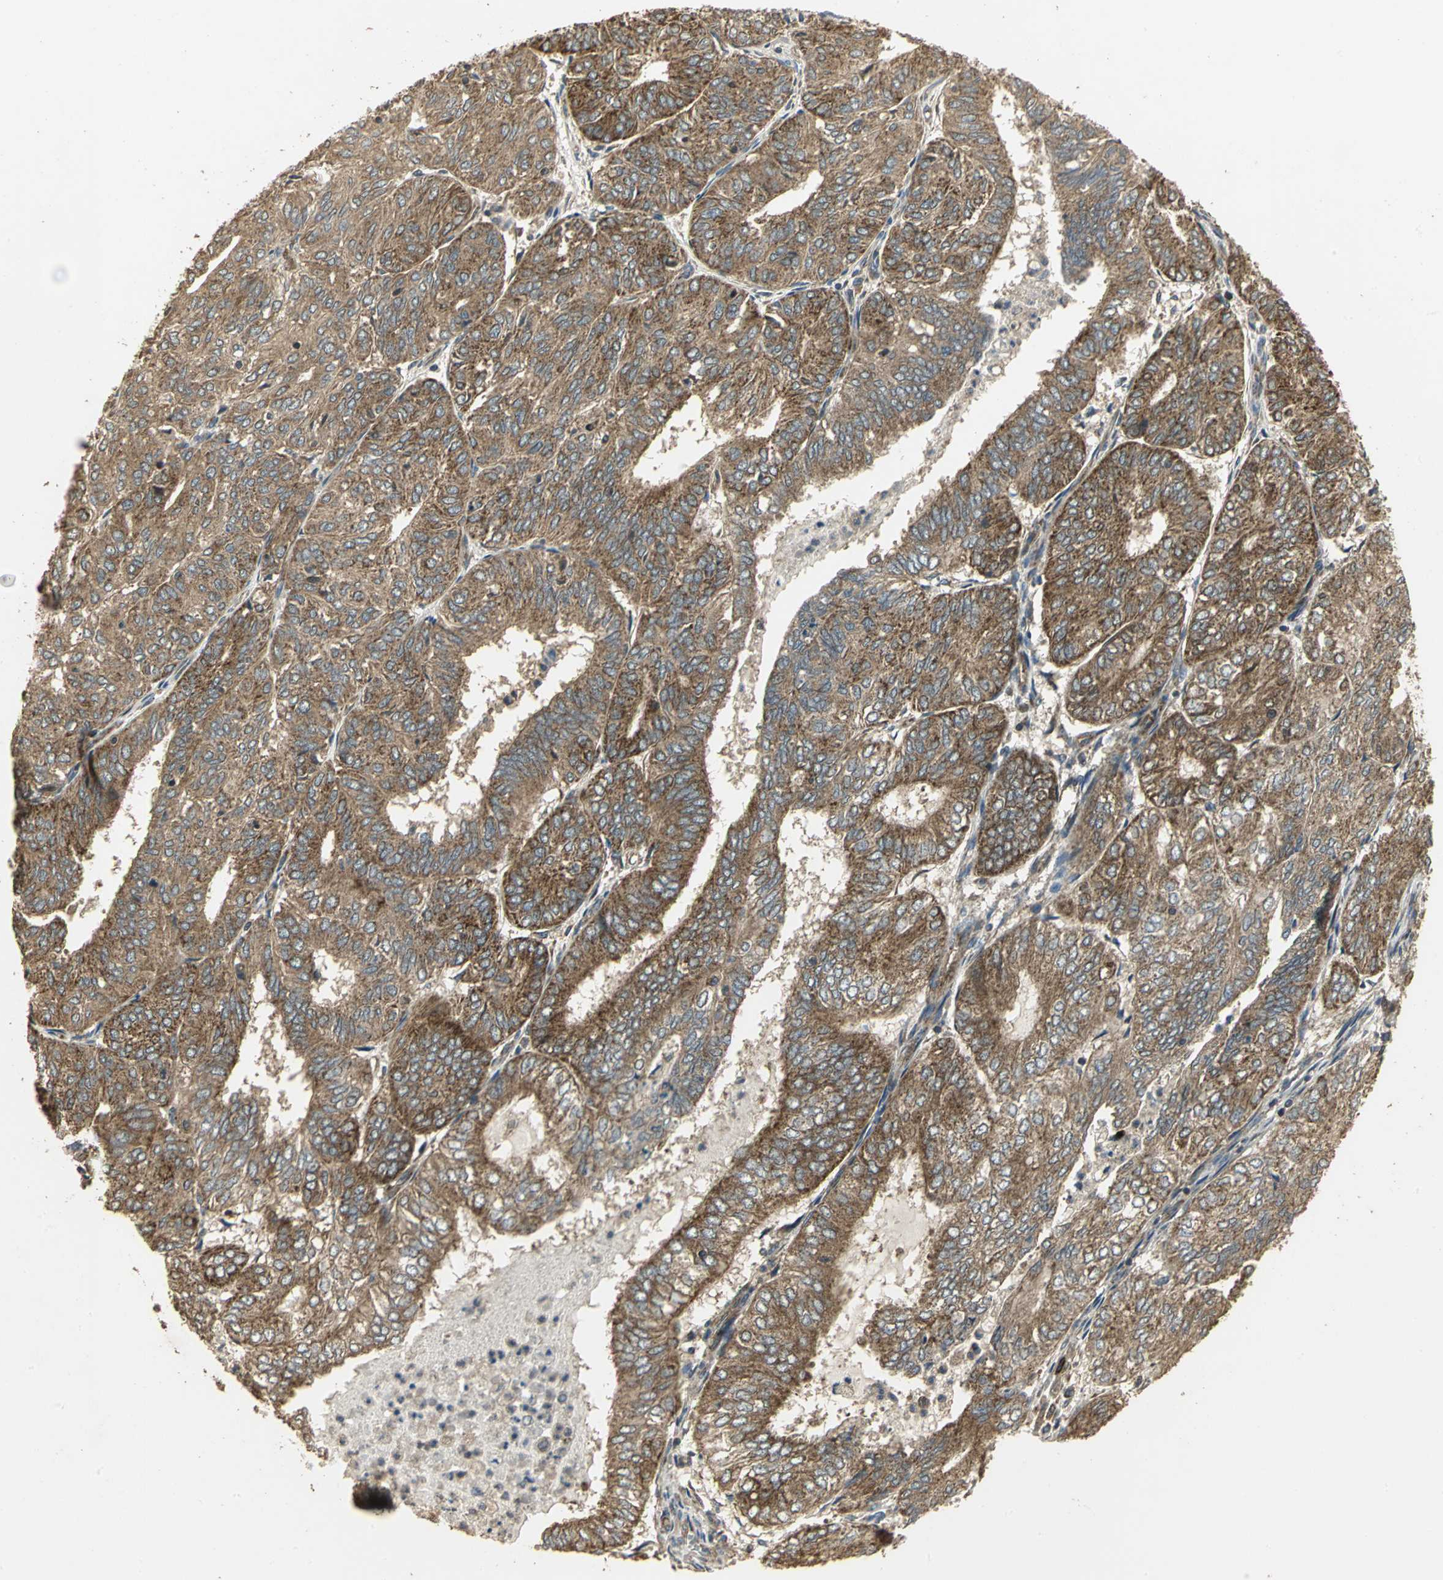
{"staining": {"intensity": "strong", "quantity": ">75%", "location": "cytoplasmic/membranous"}, "tissue": "endometrial cancer", "cell_type": "Tumor cells", "image_type": "cancer", "snomed": [{"axis": "morphology", "description": "Adenocarcinoma, NOS"}, {"axis": "topography", "description": "Uterus"}], "caption": "Strong cytoplasmic/membranous staining for a protein is appreciated in about >75% of tumor cells of endometrial adenocarcinoma using immunohistochemistry.", "gene": "KANK1", "patient": {"sex": "female", "age": 60}}